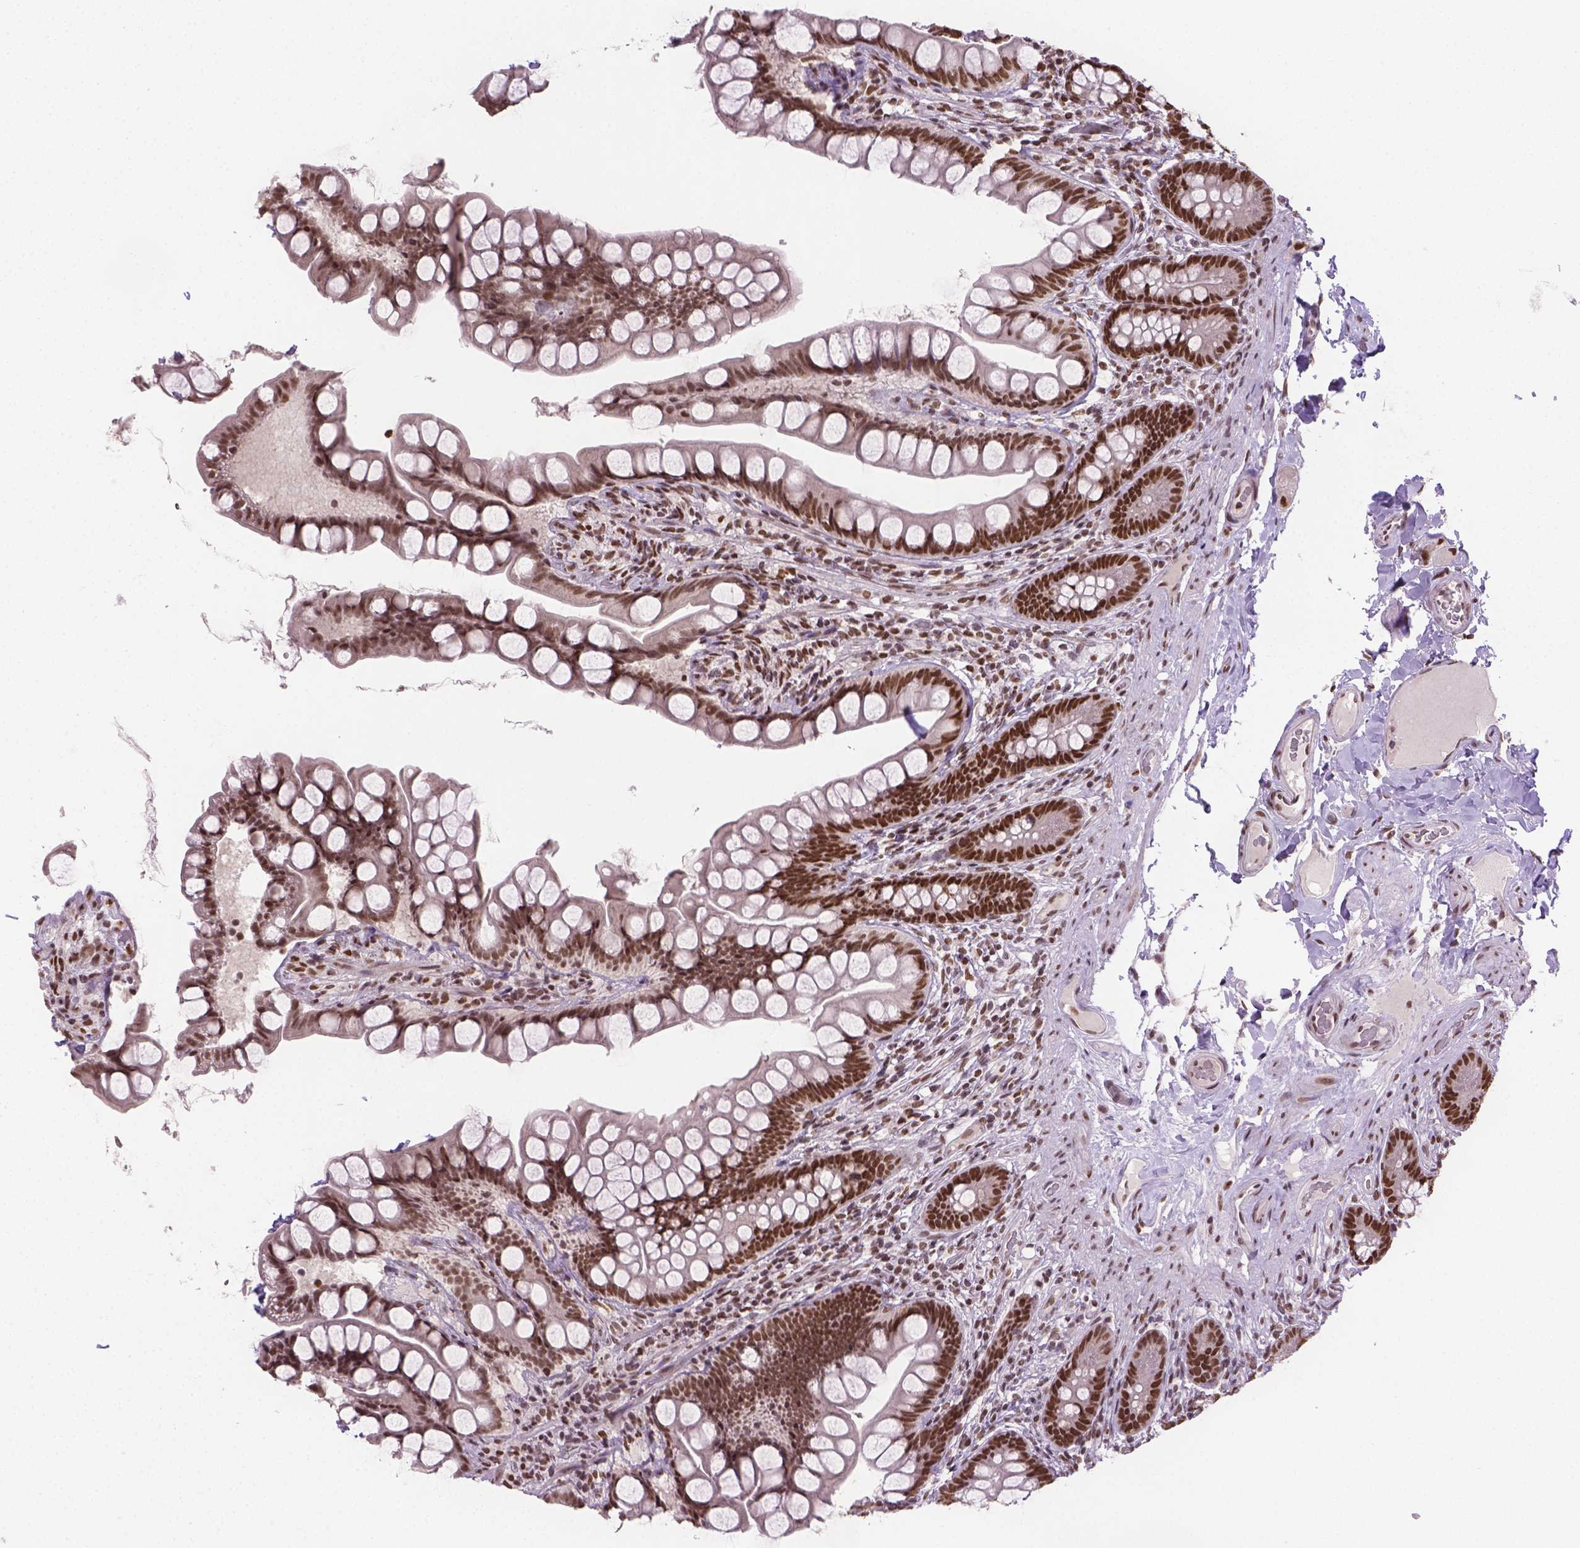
{"staining": {"intensity": "strong", "quantity": ">75%", "location": "nuclear"}, "tissue": "small intestine", "cell_type": "Glandular cells", "image_type": "normal", "snomed": [{"axis": "morphology", "description": "Normal tissue, NOS"}, {"axis": "topography", "description": "Small intestine"}], "caption": "DAB immunohistochemical staining of benign small intestine shows strong nuclear protein expression in approximately >75% of glandular cells.", "gene": "FANCE", "patient": {"sex": "male", "age": 70}}